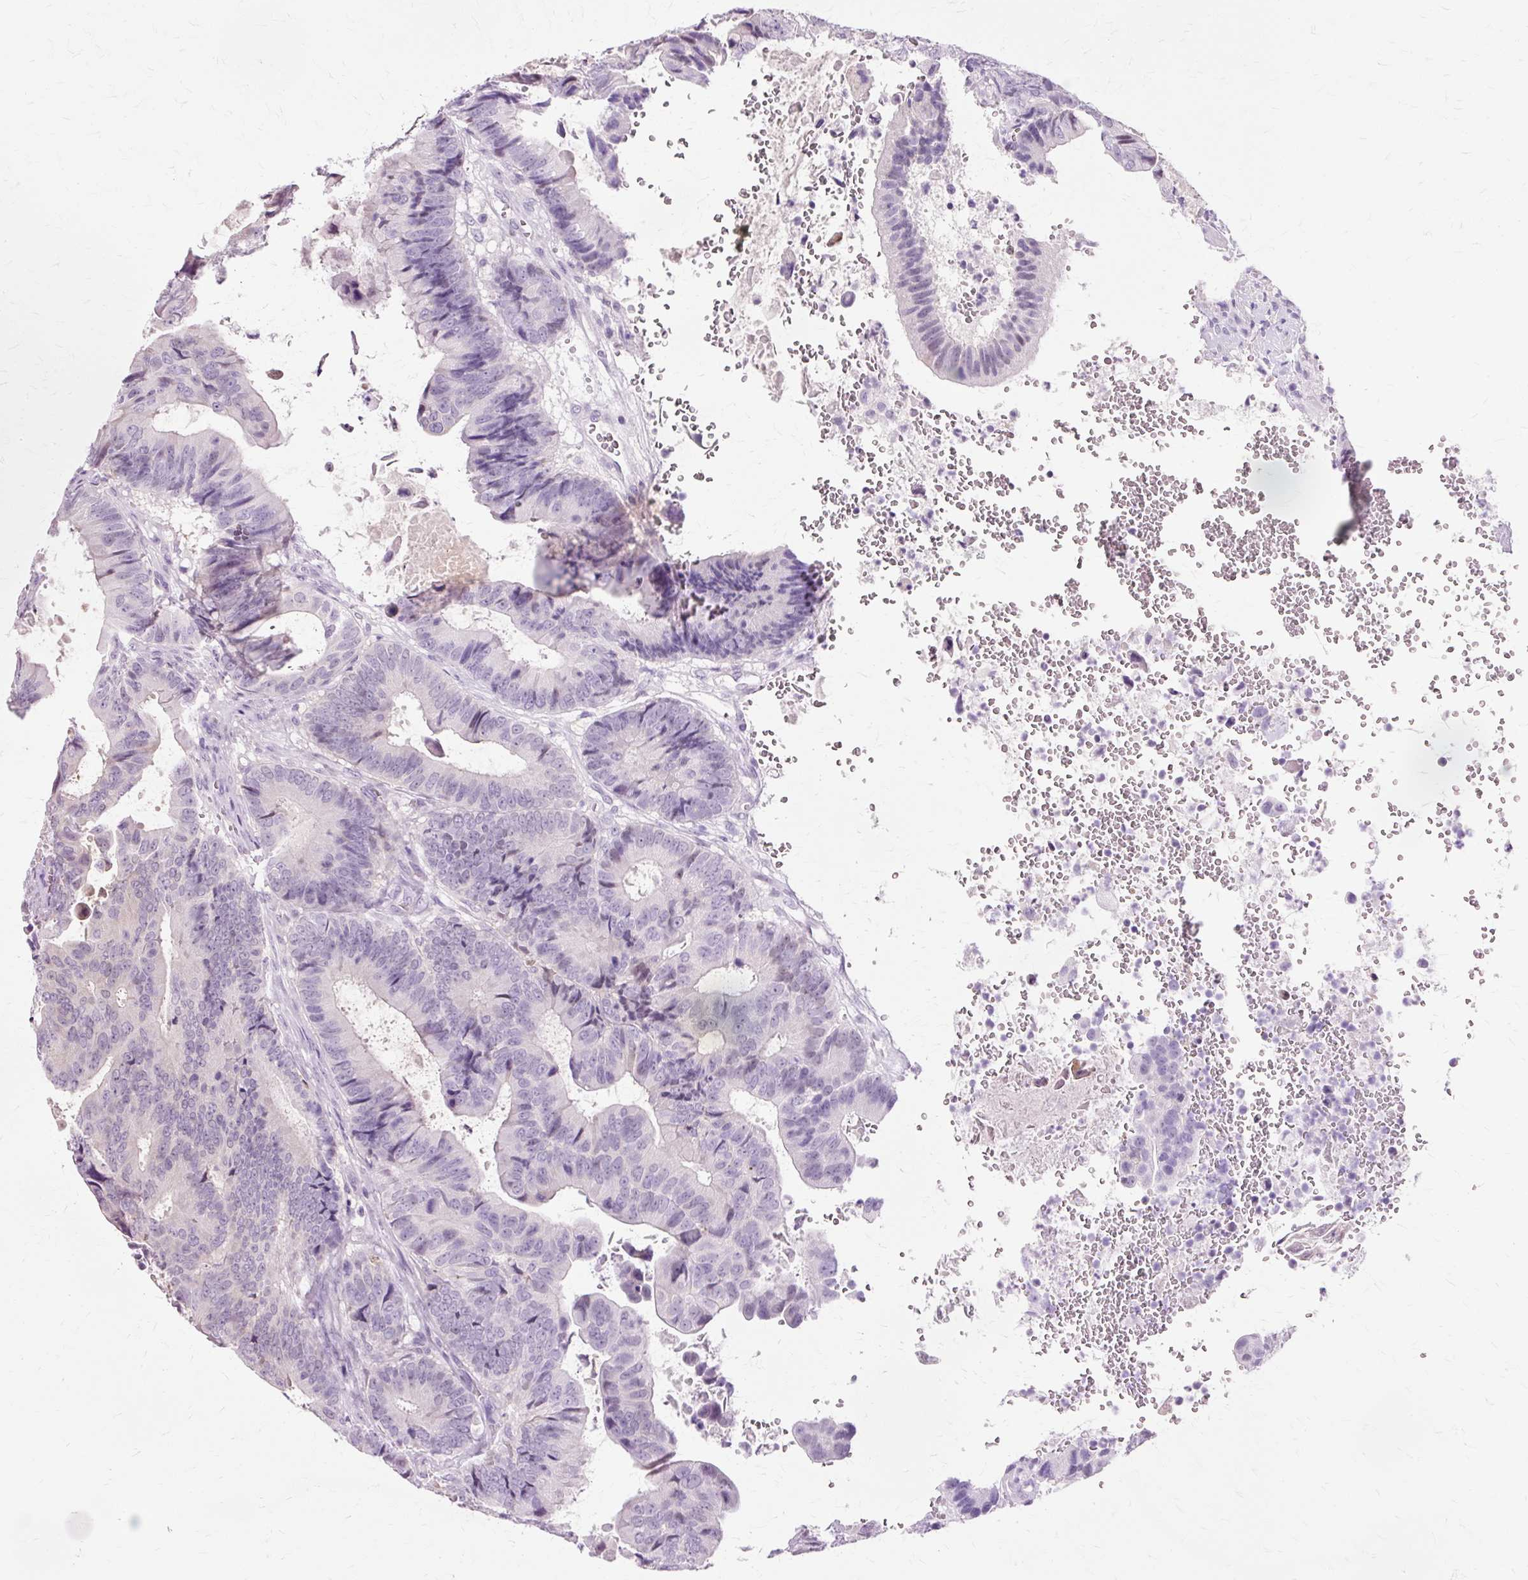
{"staining": {"intensity": "weak", "quantity": "<25%", "location": "nuclear"}, "tissue": "colorectal cancer", "cell_type": "Tumor cells", "image_type": "cancer", "snomed": [{"axis": "morphology", "description": "Adenocarcinoma, NOS"}, {"axis": "topography", "description": "Colon"}], "caption": "Immunohistochemical staining of human adenocarcinoma (colorectal) shows no significant positivity in tumor cells.", "gene": "VN1R2", "patient": {"sex": "male", "age": 85}}